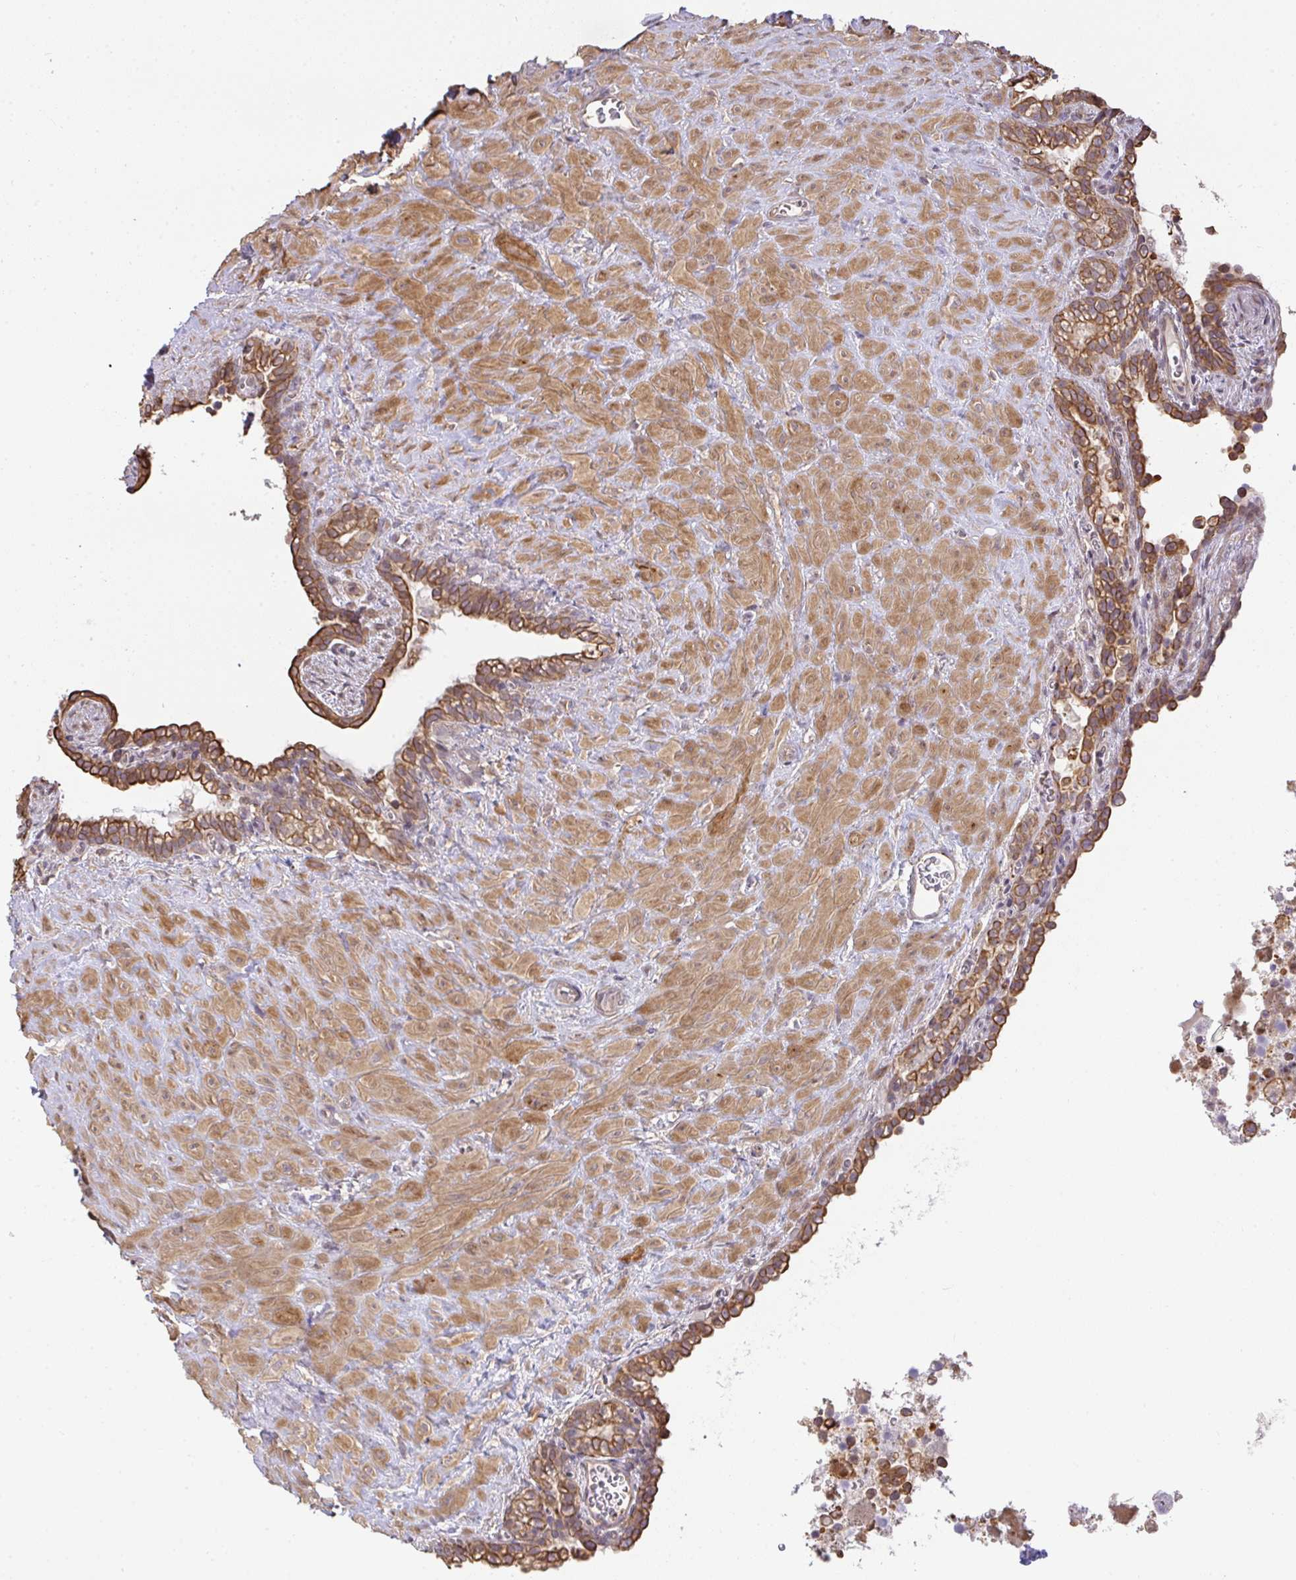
{"staining": {"intensity": "moderate", "quantity": ">75%", "location": "cytoplasmic/membranous"}, "tissue": "seminal vesicle", "cell_type": "Glandular cells", "image_type": "normal", "snomed": [{"axis": "morphology", "description": "Normal tissue, NOS"}, {"axis": "topography", "description": "Seminal veicle"}], "caption": "Protein staining demonstrates moderate cytoplasmic/membranous staining in about >75% of glandular cells in normal seminal vesicle.", "gene": "EEF1AKMT1", "patient": {"sex": "male", "age": 76}}